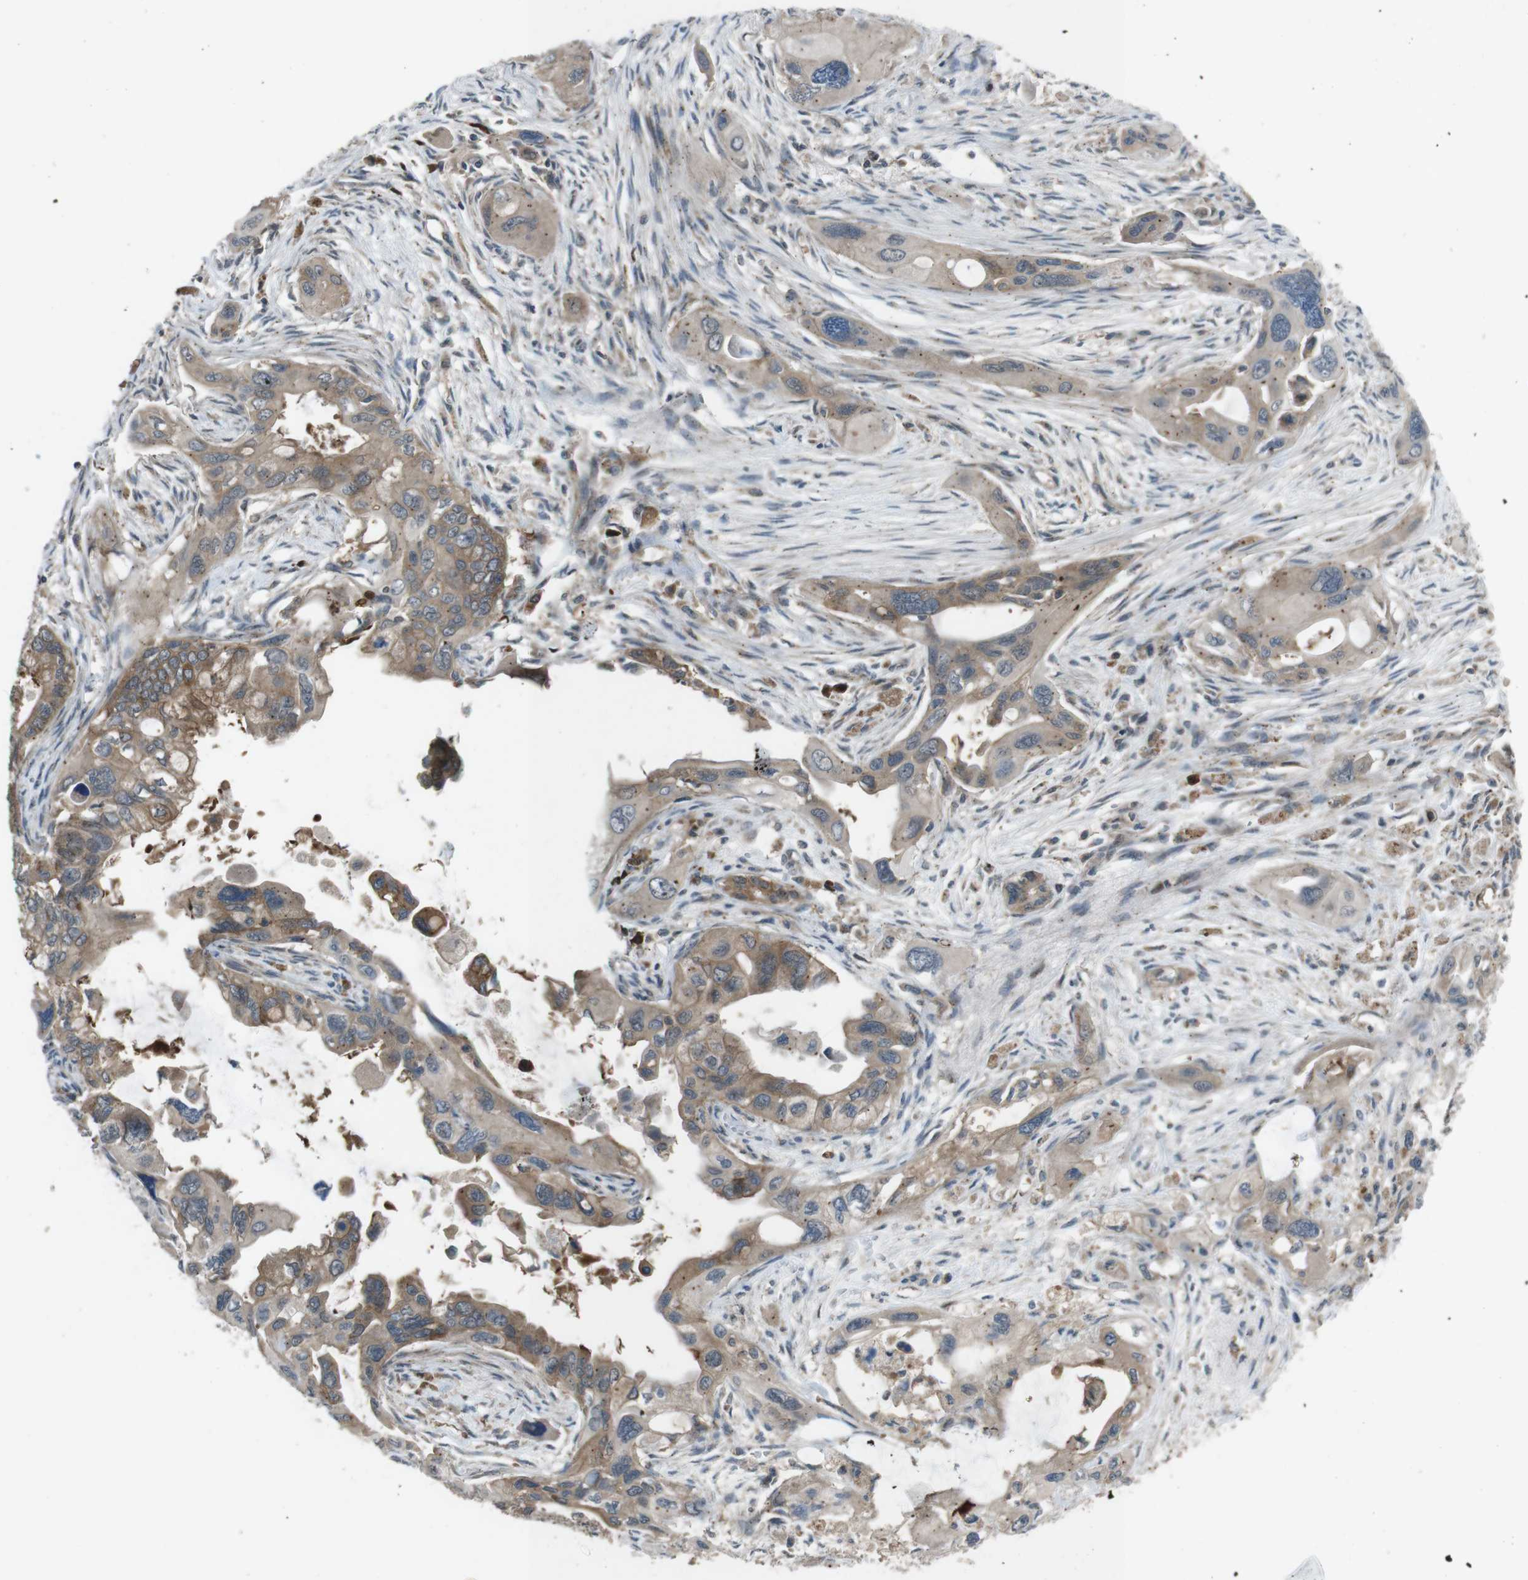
{"staining": {"intensity": "moderate", "quantity": "25%-75%", "location": "cytoplasmic/membranous"}, "tissue": "pancreatic cancer", "cell_type": "Tumor cells", "image_type": "cancer", "snomed": [{"axis": "morphology", "description": "Adenocarcinoma, NOS"}, {"axis": "topography", "description": "Pancreas"}], "caption": "Immunohistochemistry (IHC) staining of pancreatic cancer (adenocarcinoma), which shows medium levels of moderate cytoplasmic/membranous expression in about 25%-75% of tumor cells indicating moderate cytoplasmic/membranous protein expression. The staining was performed using DAB (brown) for protein detection and nuclei were counterstained in hematoxylin (blue).", "gene": "SLC22A23", "patient": {"sex": "male", "age": 73}}